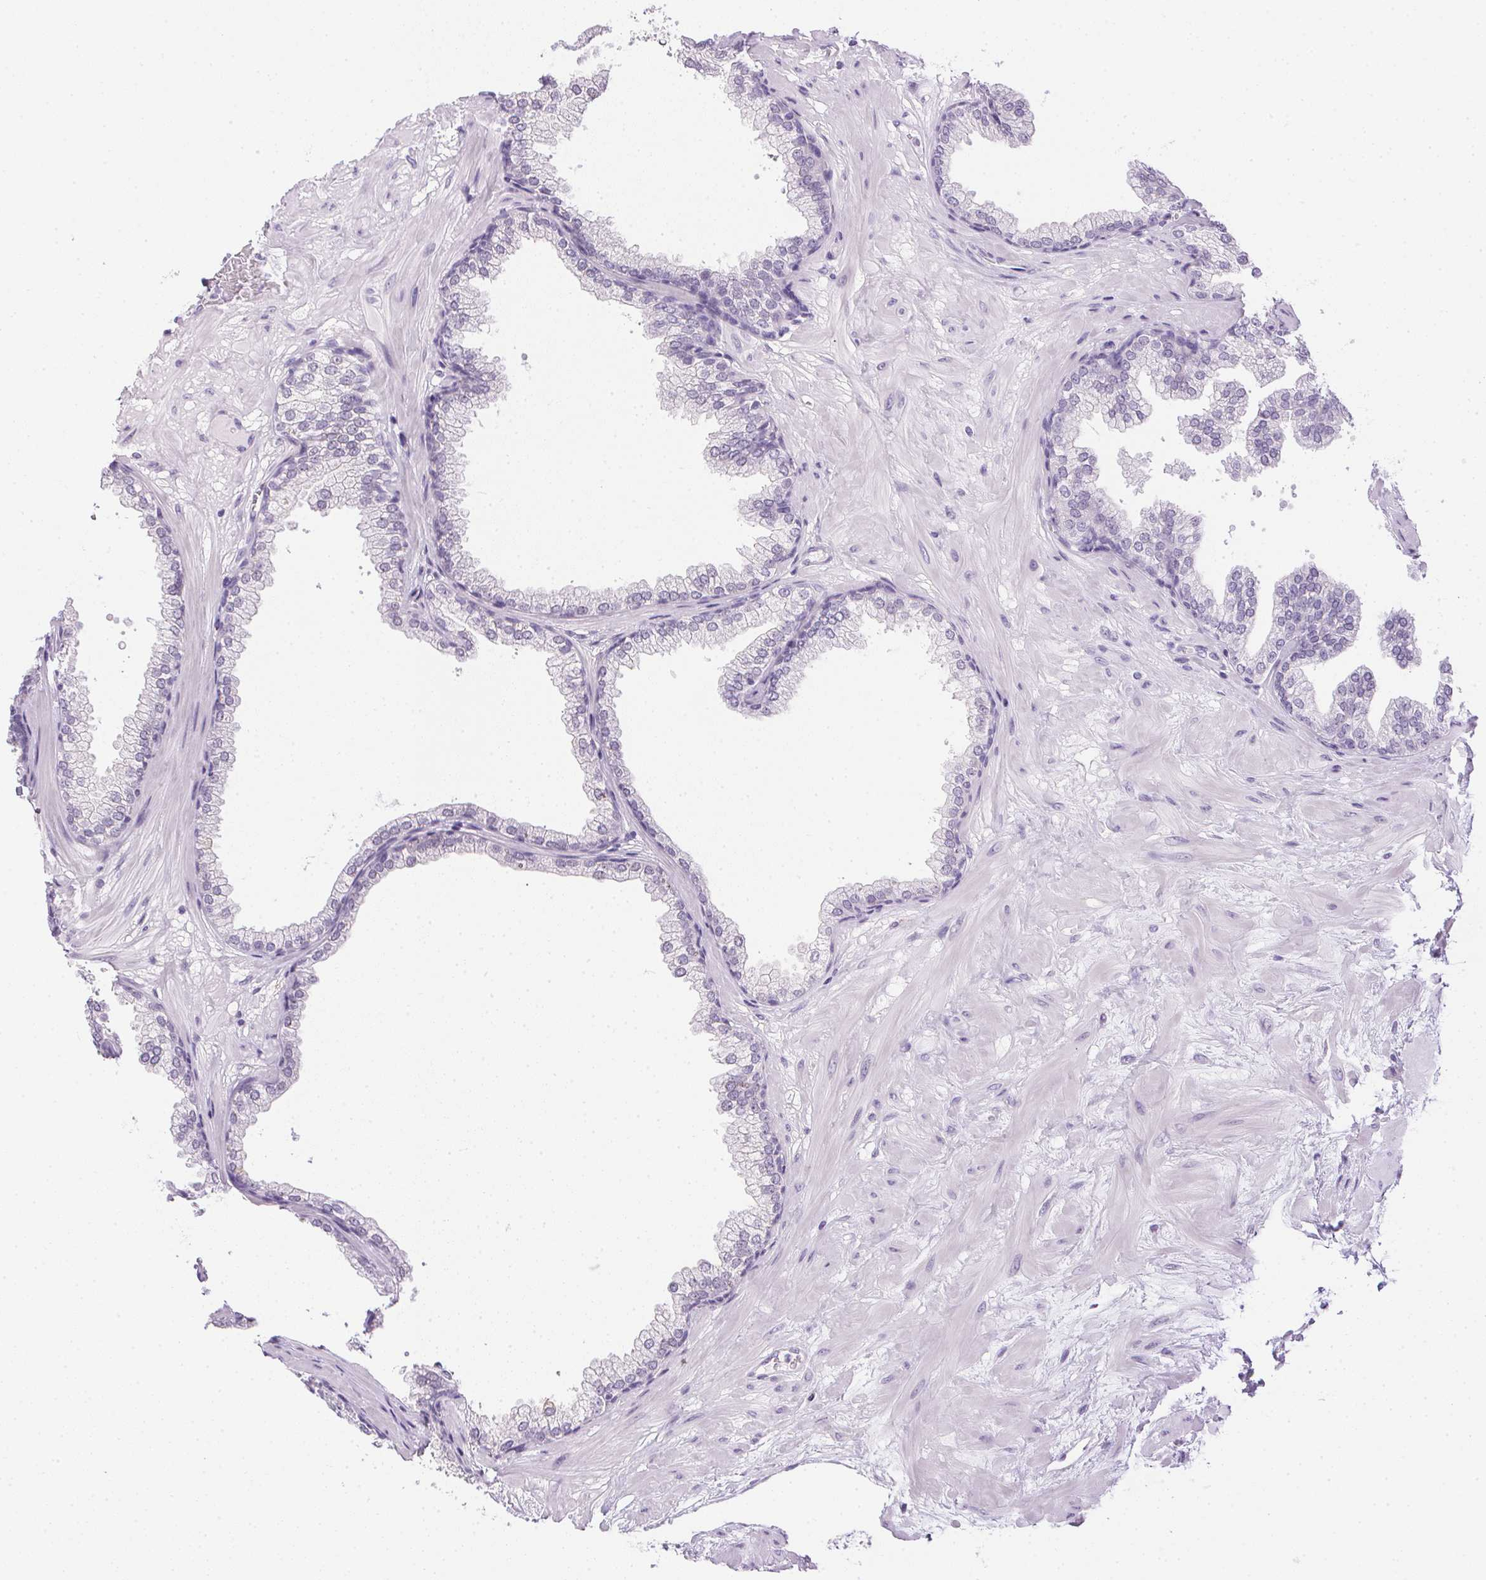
{"staining": {"intensity": "negative", "quantity": "none", "location": "none"}, "tissue": "prostate", "cell_type": "Glandular cells", "image_type": "normal", "snomed": [{"axis": "morphology", "description": "Normal tissue, NOS"}, {"axis": "topography", "description": "Prostate"}], "caption": "Histopathology image shows no significant protein expression in glandular cells of benign prostate. (Stains: DAB immunohistochemistry with hematoxylin counter stain, Microscopy: brightfield microscopy at high magnification).", "gene": "PRL", "patient": {"sex": "male", "age": 37}}